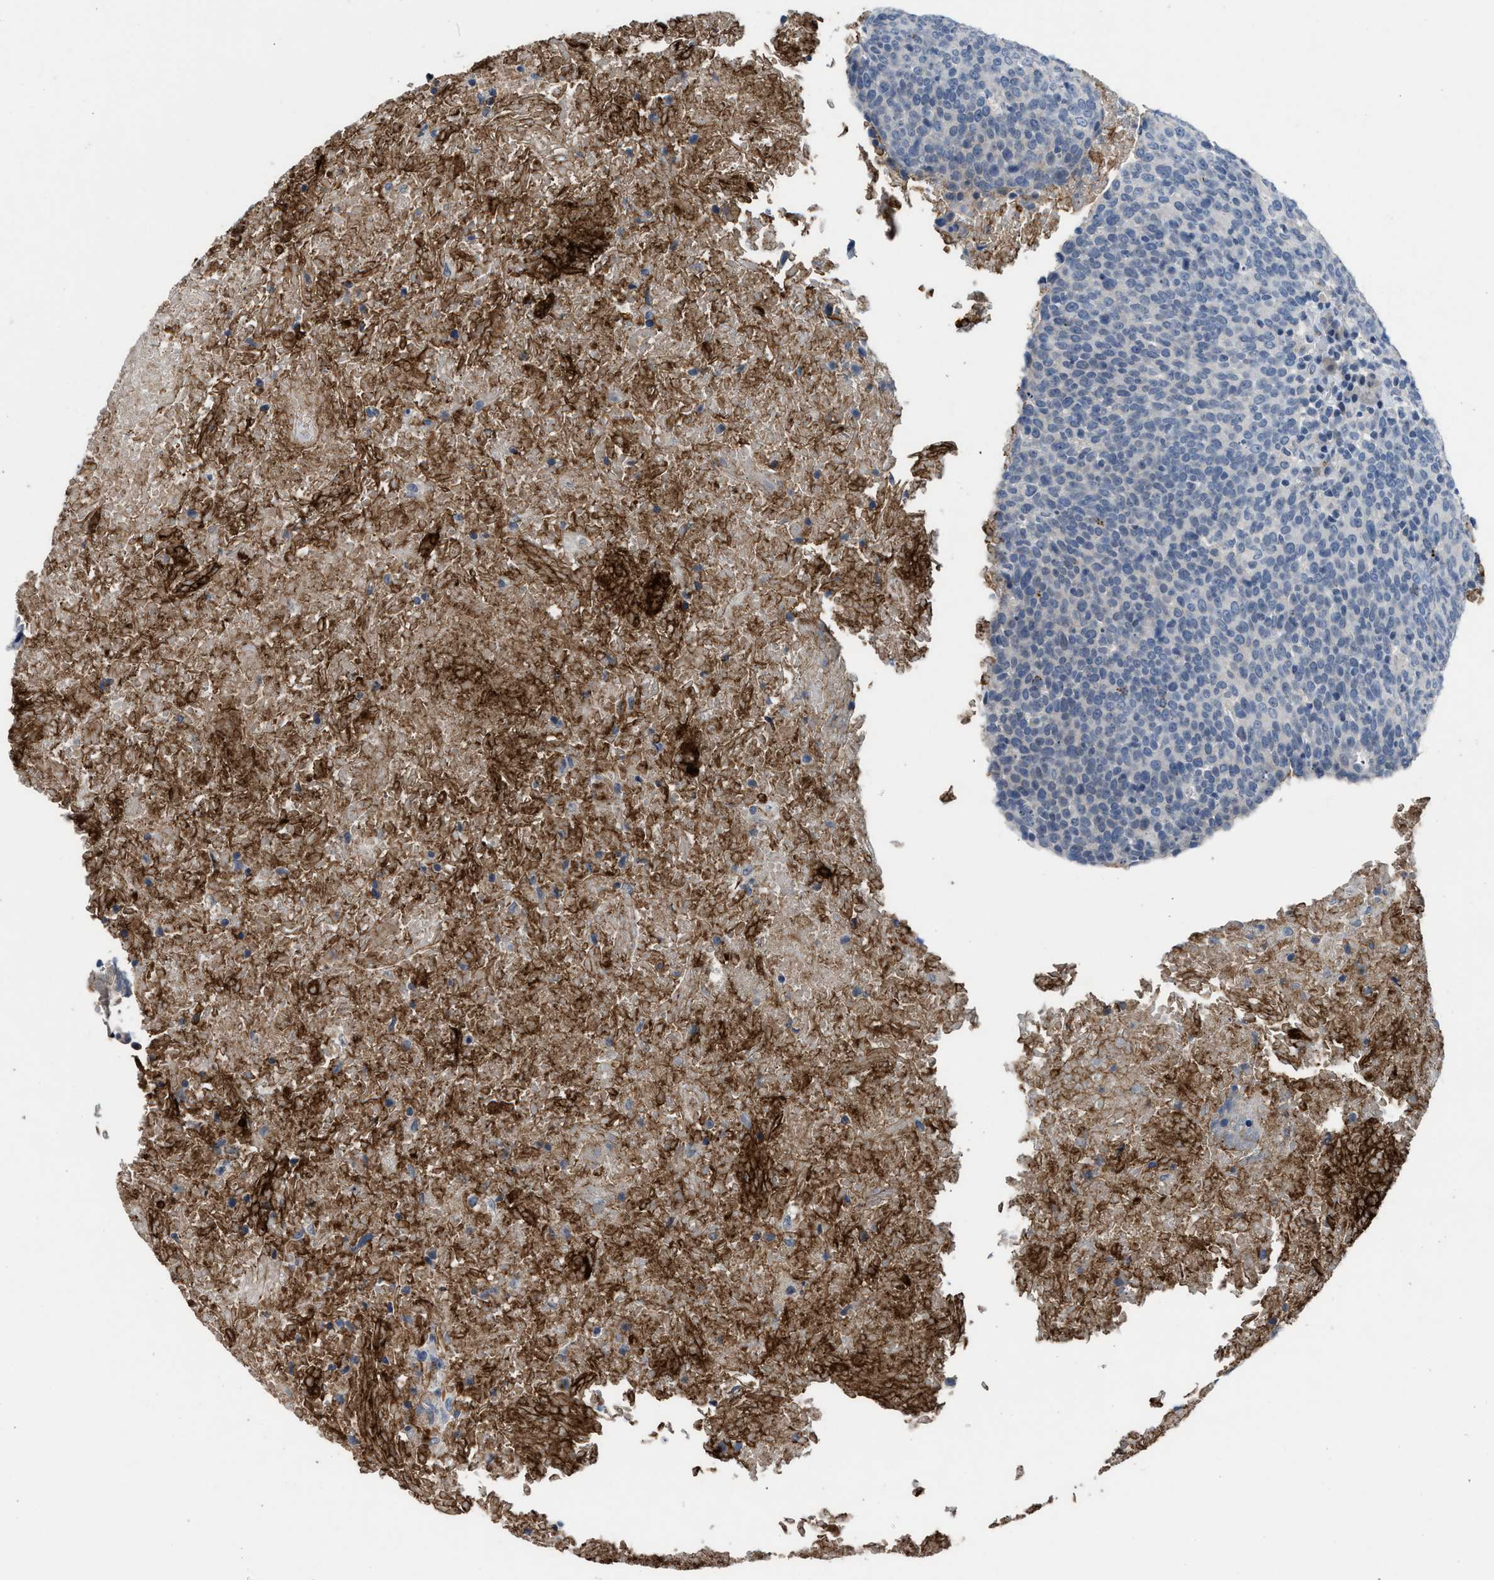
{"staining": {"intensity": "negative", "quantity": "none", "location": "none"}, "tissue": "head and neck cancer", "cell_type": "Tumor cells", "image_type": "cancer", "snomed": [{"axis": "morphology", "description": "Squamous cell carcinoma, NOS"}, {"axis": "morphology", "description": "Squamous cell carcinoma, metastatic, NOS"}, {"axis": "topography", "description": "Lymph node"}, {"axis": "topography", "description": "Head-Neck"}], "caption": "Tumor cells are negative for protein expression in human head and neck metastatic squamous cell carcinoma.", "gene": "SLC5A5", "patient": {"sex": "male", "age": 62}}